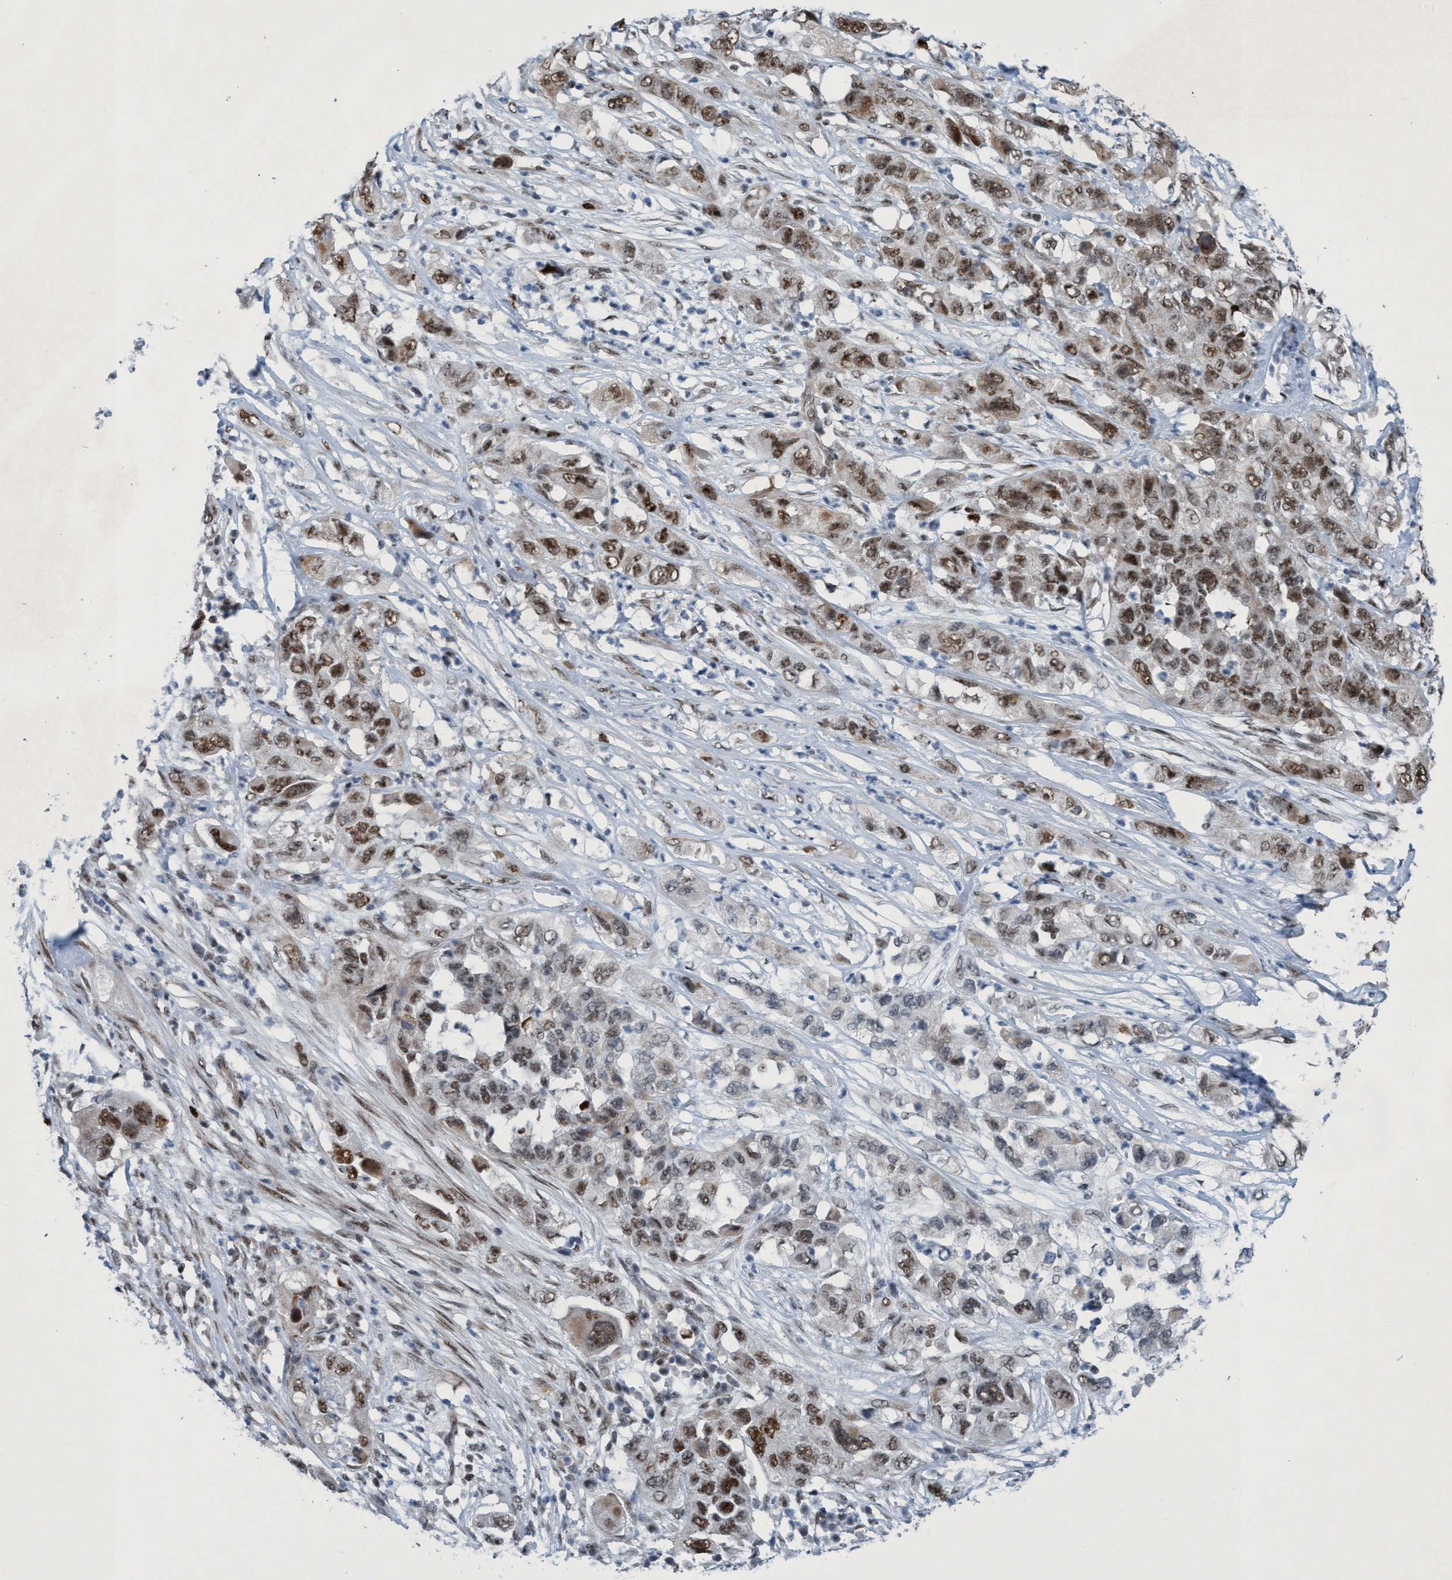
{"staining": {"intensity": "weak", "quantity": ">75%", "location": "nuclear"}, "tissue": "pancreatic cancer", "cell_type": "Tumor cells", "image_type": "cancer", "snomed": [{"axis": "morphology", "description": "Adenocarcinoma, NOS"}, {"axis": "topography", "description": "Pancreas"}], "caption": "A brown stain labels weak nuclear positivity of a protein in human adenocarcinoma (pancreatic) tumor cells.", "gene": "CWC27", "patient": {"sex": "female", "age": 78}}